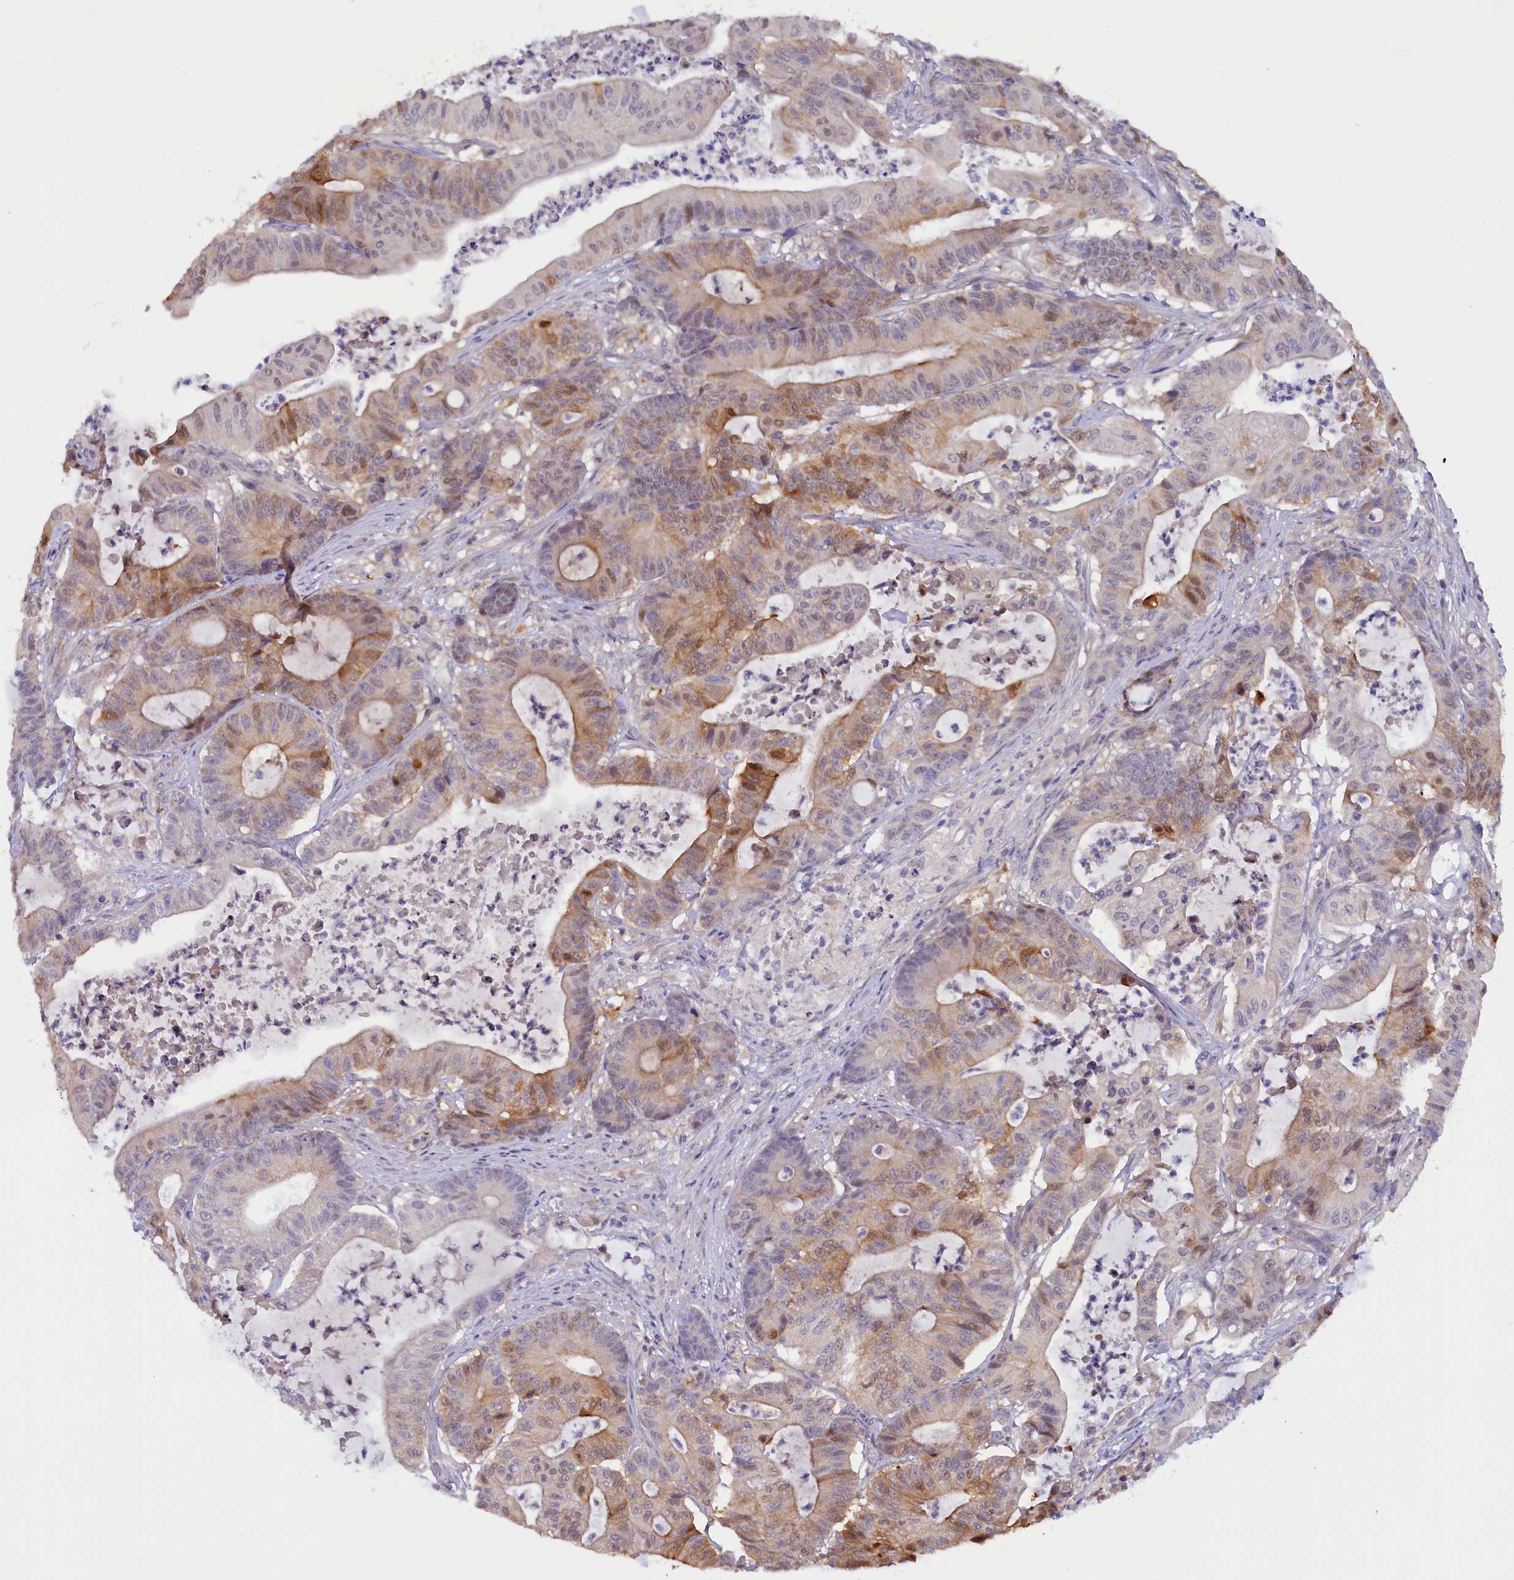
{"staining": {"intensity": "moderate", "quantity": "25%-75%", "location": "cytoplasmic/membranous,nuclear"}, "tissue": "colorectal cancer", "cell_type": "Tumor cells", "image_type": "cancer", "snomed": [{"axis": "morphology", "description": "Adenocarcinoma, NOS"}, {"axis": "topography", "description": "Colon"}], "caption": "This photomicrograph shows IHC staining of human colorectal cancer, with medium moderate cytoplasmic/membranous and nuclear staining in approximately 25%-75% of tumor cells.", "gene": "ZSWIM4", "patient": {"sex": "female", "age": 84}}